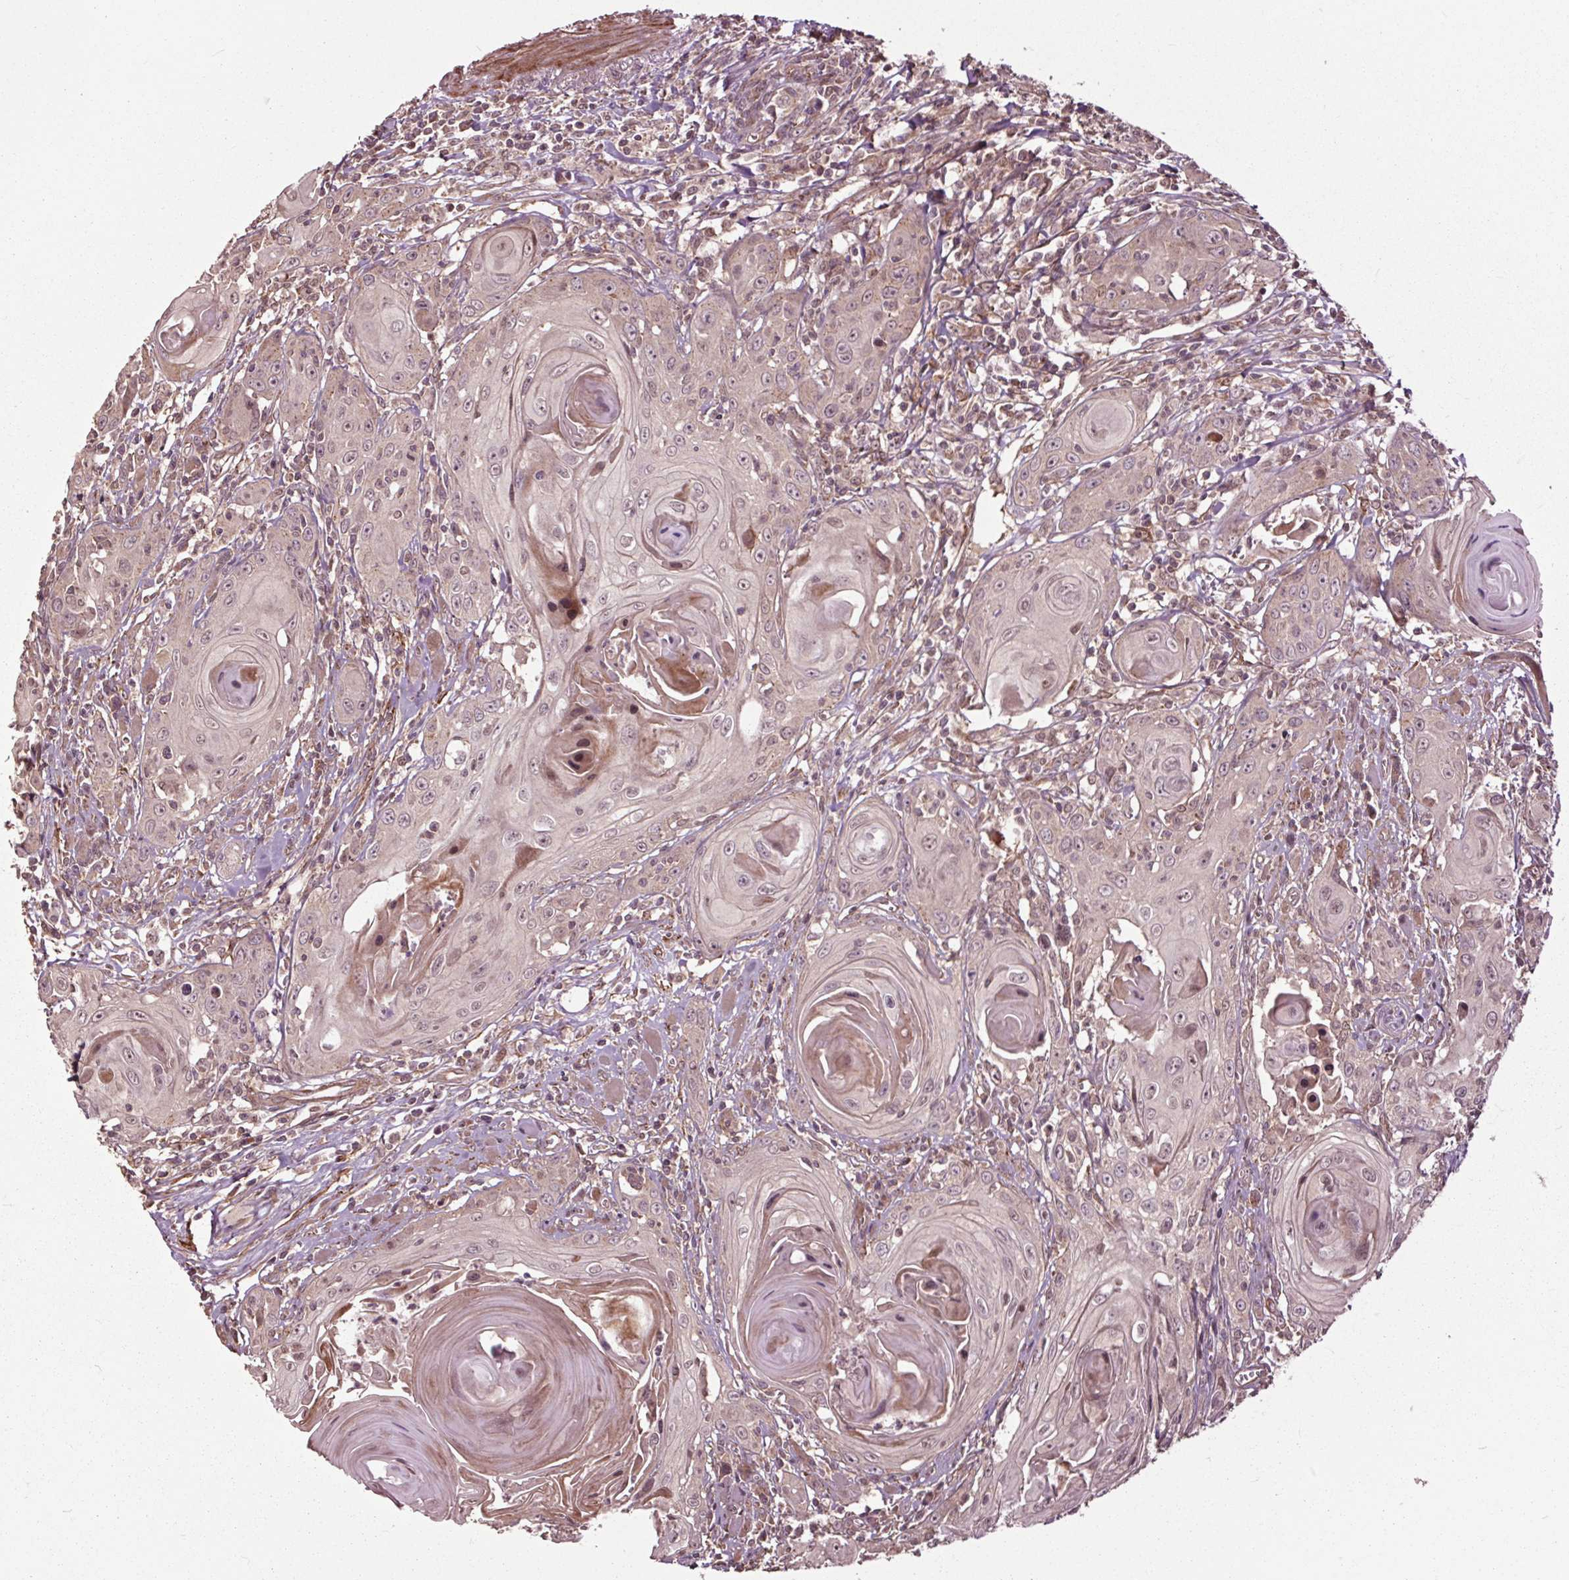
{"staining": {"intensity": "weak", "quantity": ">75%", "location": "nuclear"}, "tissue": "head and neck cancer", "cell_type": "Tumor cells", "image_type": "cancer", "snomed": [{"axis": "morphology", "description": "Squamous cell carcinoma, NOS"}, {"axis": "topography", "description": "Head-Neck"}], "caption": "Protein expression analysis of squamous cell carcinoma (head and neck) shows weak nuclear positivity in about >75% of tumor cells. The staining was performed using DAB, with brown indicating positive protein expression. Nuclei are stained blue with hematoxylin.", "gene": "CEP95", "patient": {"sex": "female", "age": 80}}